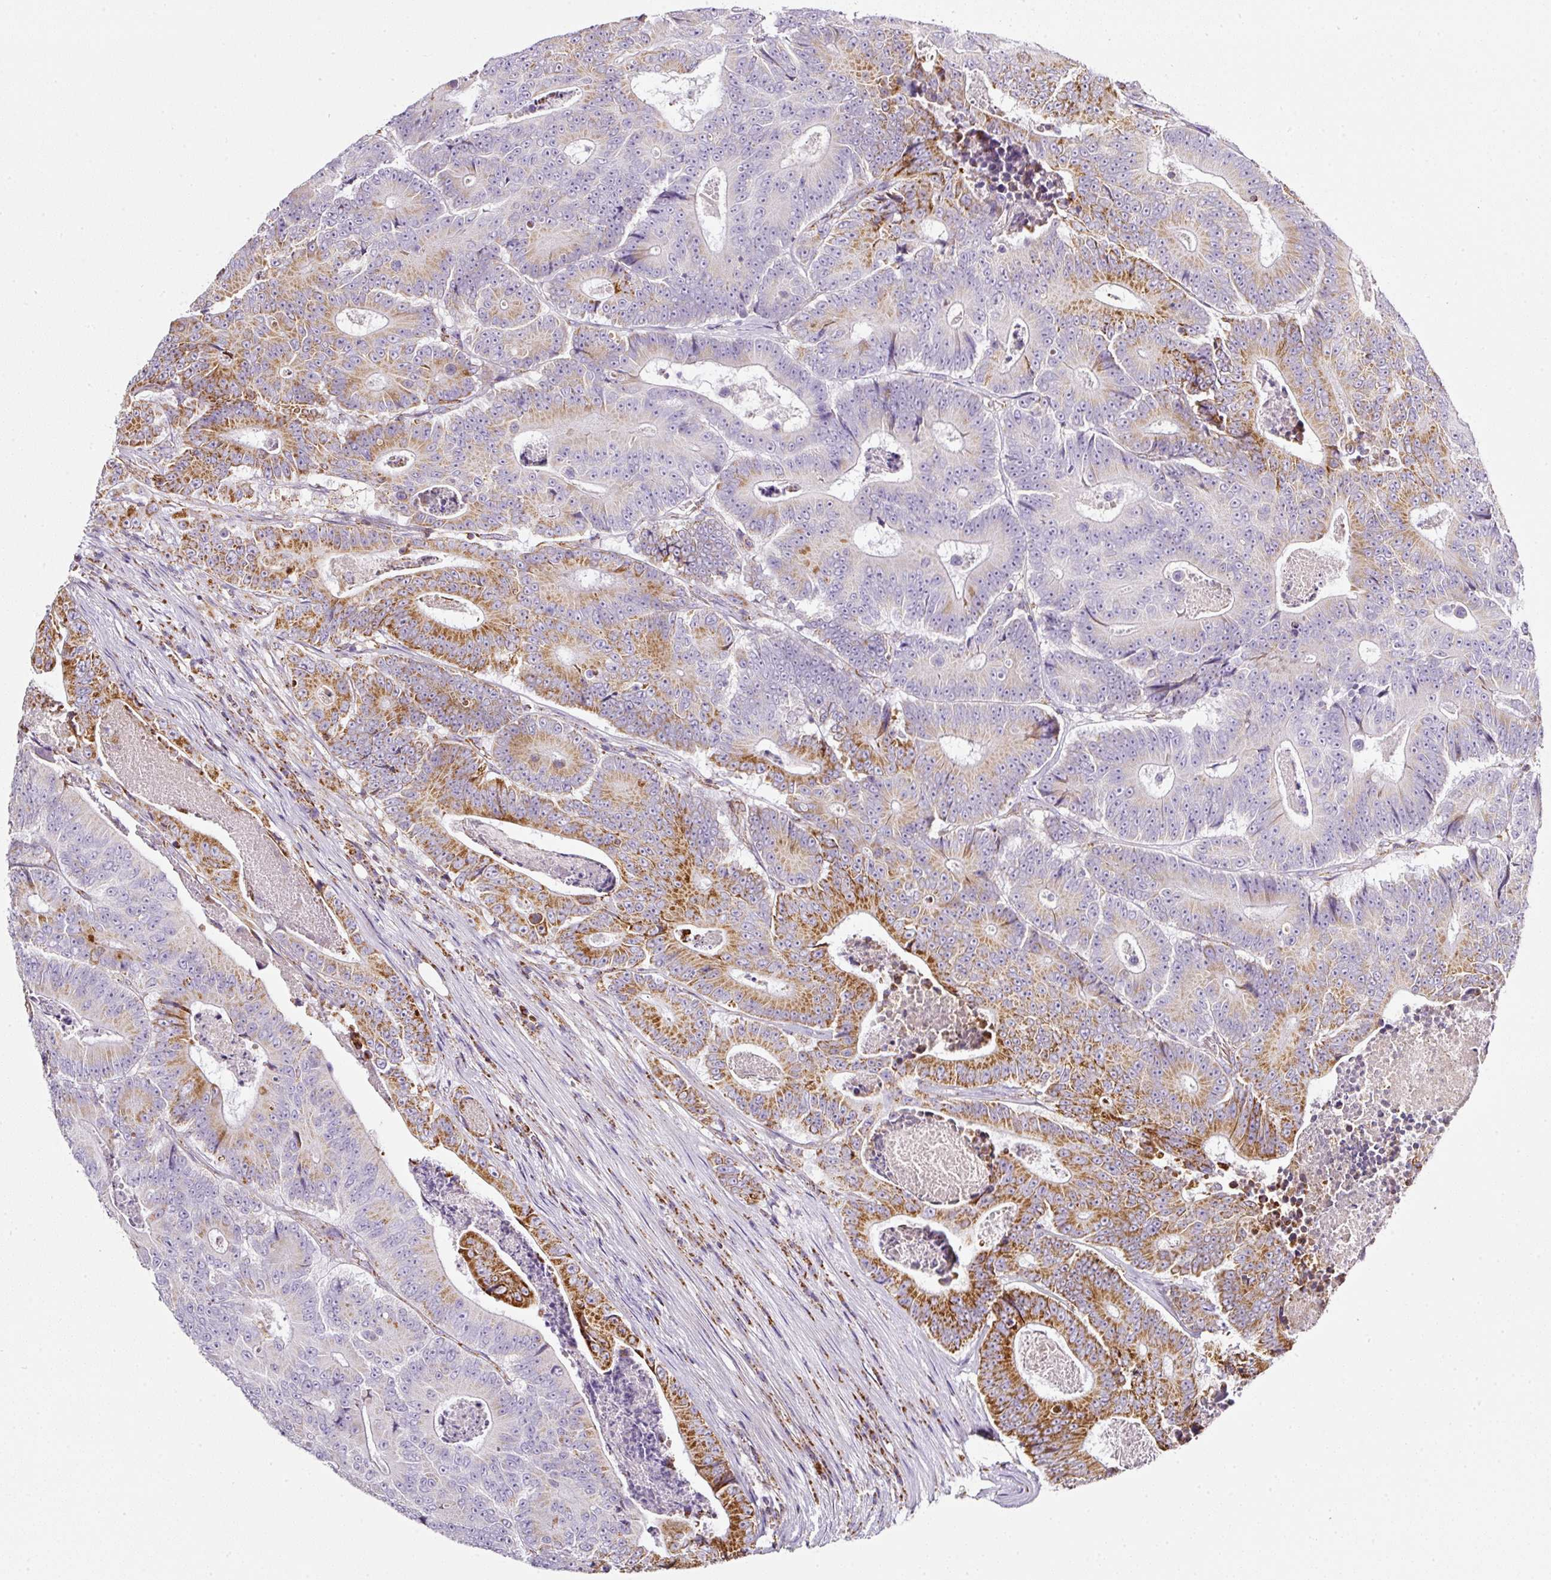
{"staining": {"intensity": "moderate", "quantity": "25%-75%", "location": "cytoplasmic/membranous"}, "tissue": "colorectal cancer", "cell_type": "Tumor cells", "image_type": "cancer", "snomed": [{"axis": "morphology", "description": "Adenocarcinoma, NOS"}, {"axis": "topography", "description": "Colon"}], "caption": "A medium amount of moderate cytoplasmic/membranous expression is seen in approximately 25%-75% of tumor cells in colorectal cancer (adenocarcinoma) tissue.", "gene": "SDHA", "patient": {"sex": "male", "age": 83}}